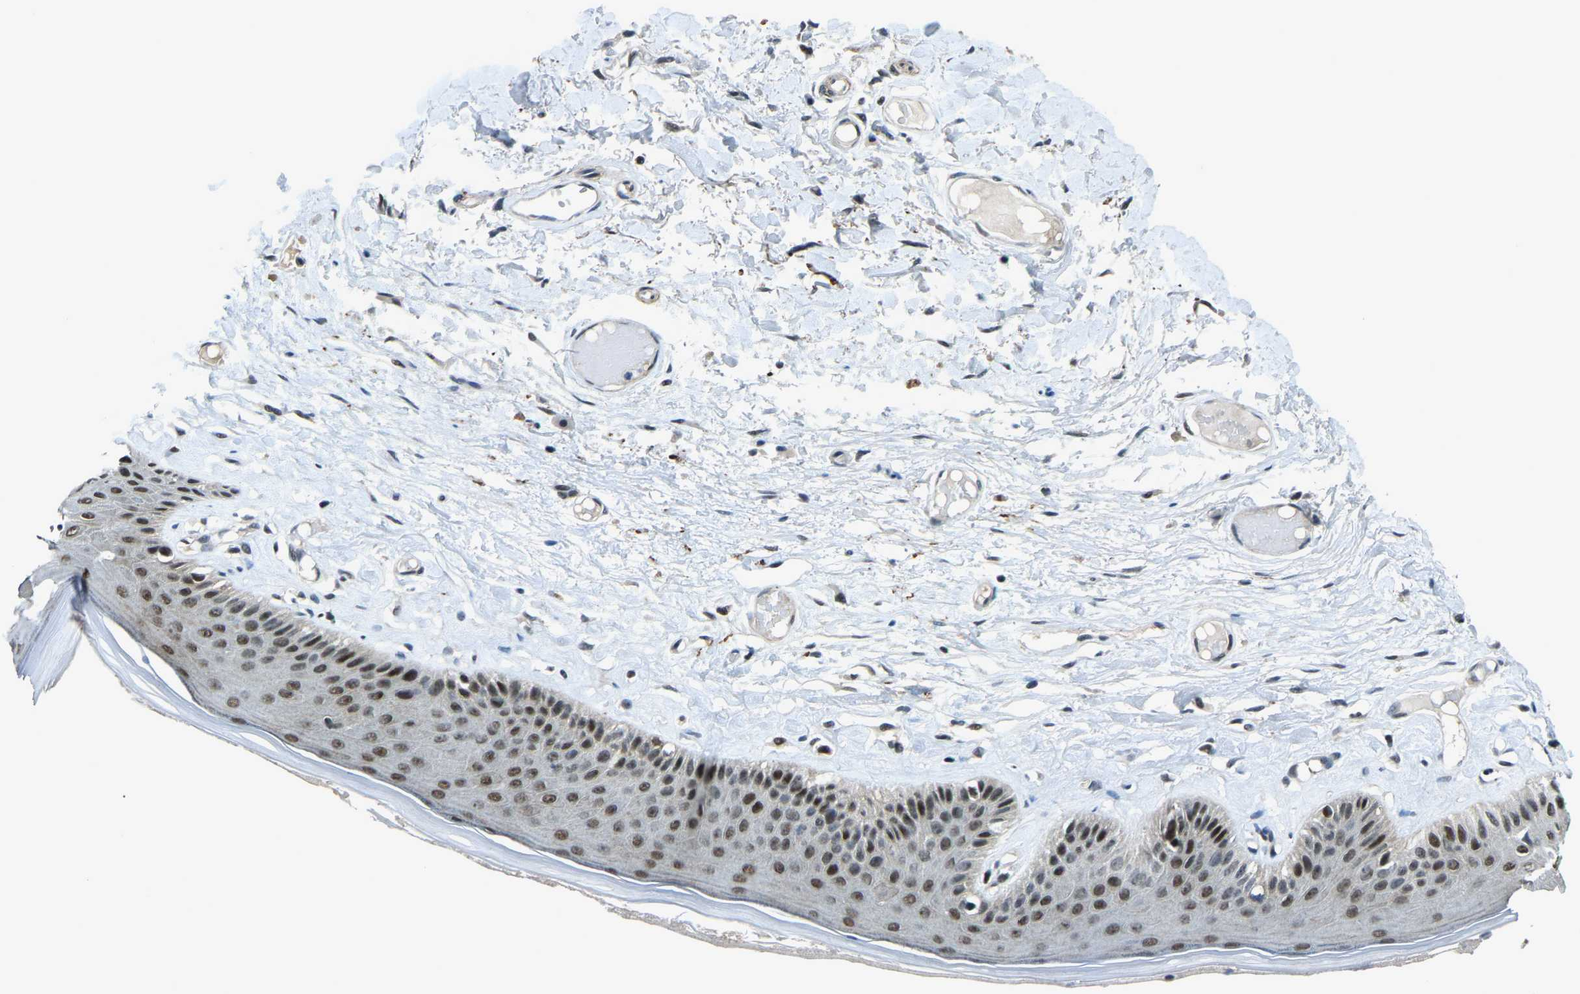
{"staining": {"intensity": "strong", "quantity": ">75%", "location": "nuclear"}, "tissue": "skin", "cell_type": "Epidermal cells", "image_type": "normal", "snomed": [{"axis": "morphology", "description": "Normal tissue, NOS"}, {"axis": "topography", "description": "Vulva"}], "caption": "Epidermal cells exhibit high levels of strong nuclear expression in about >75% of cells in unremarkable human skin. (DAB = brown stain, brightfield microscopy at high magnification).", "gene": "PRCC", "patient": {"sex": "female", "age": 73}}